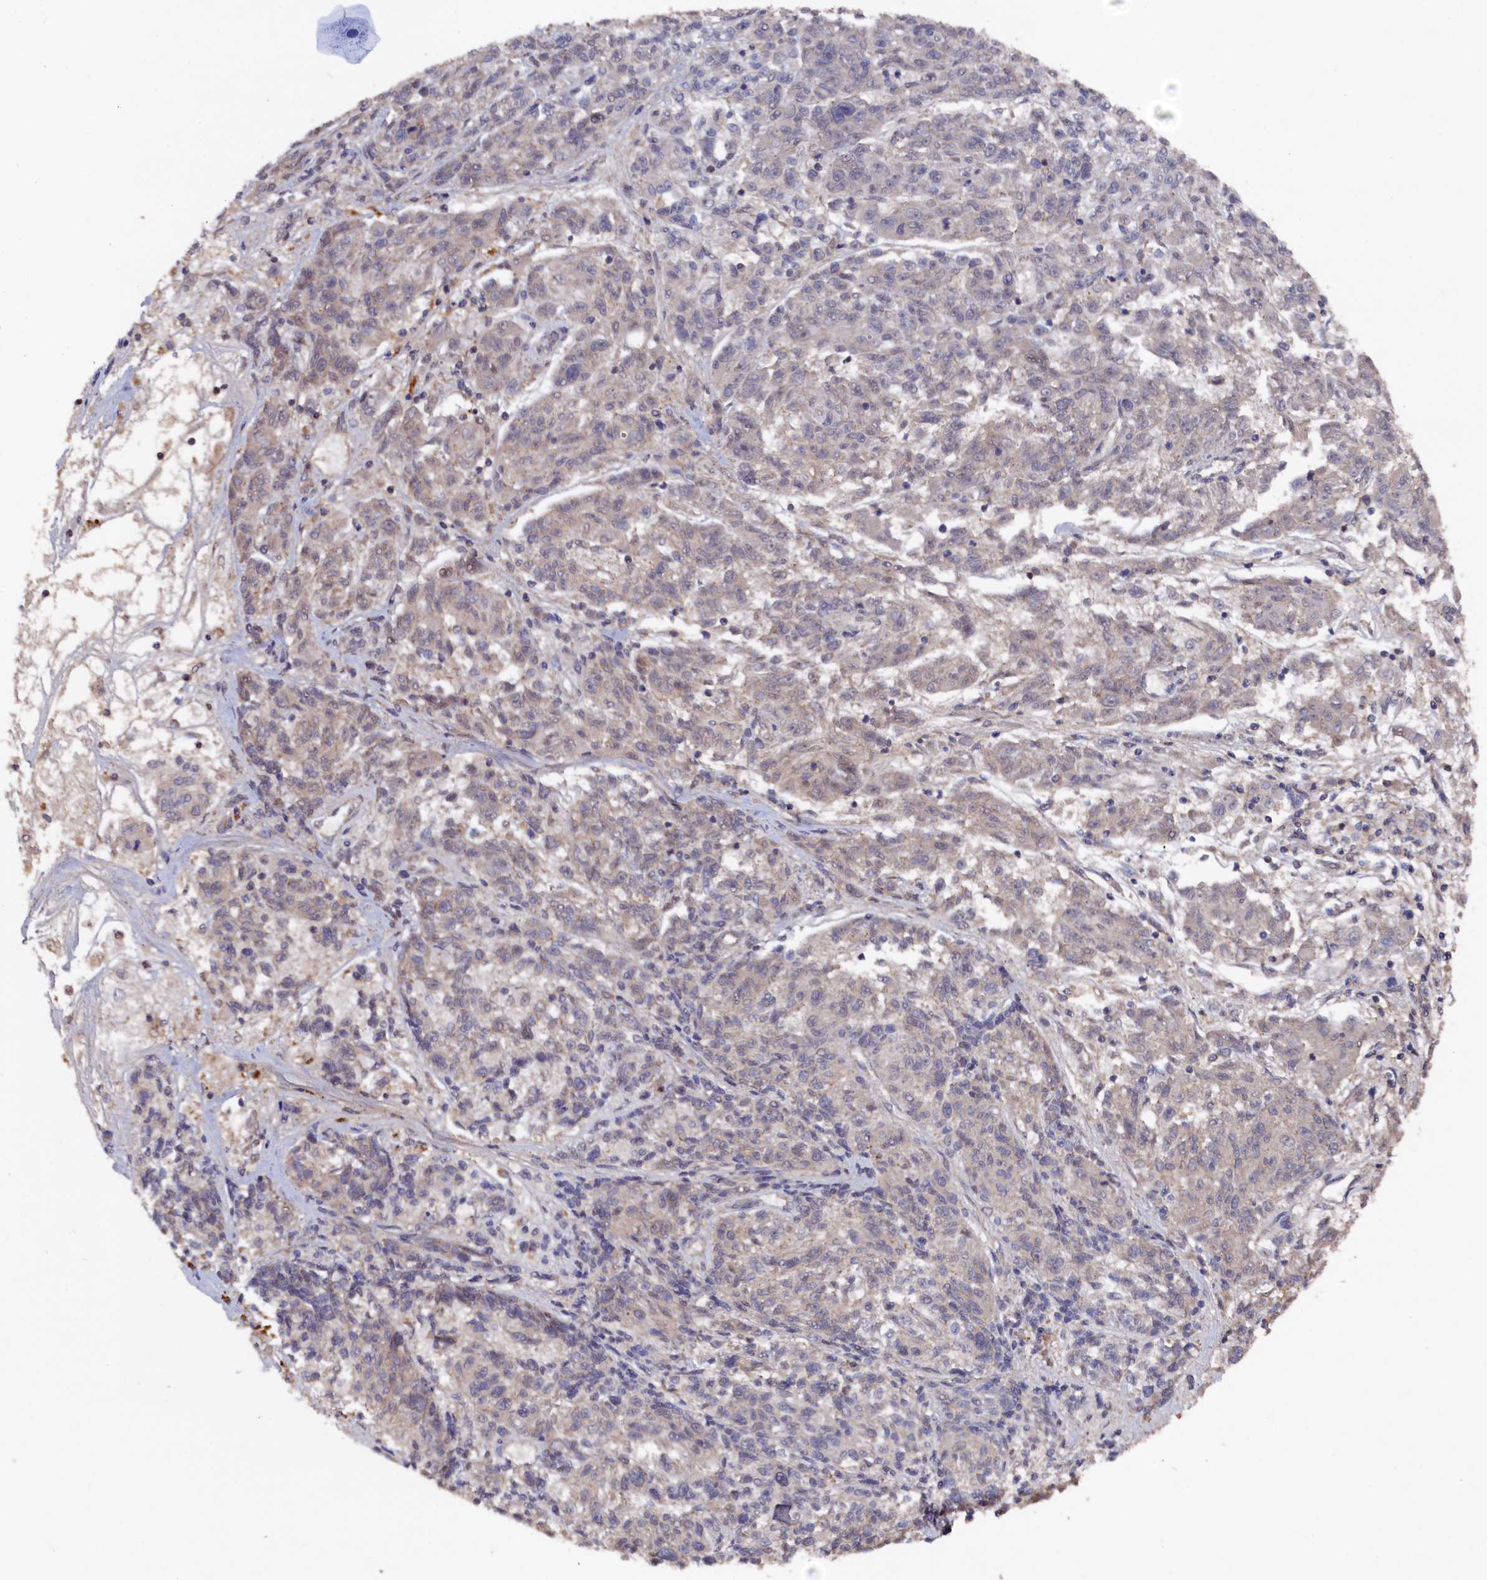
{"staining": {"intensity": "negative", "quantity": "none", "location": "none"}, "tissue": "melanoma", "cell_type": "Tumor cells", "image_type": "cancer", "snomed": [{"axis": "morphology", "description": "Malignant melanoma, NOS"}, {"axis": "topography", "description": "Skin"}], "caption": "IHC histopathology image of neoplastic tissue: human melanoma stained with DAB (3,3'-diaminobenzidine) exhibits no significant protein staining in tumor cells.", "gene": "TMC5", "patient": {"sex": "male", "age": 53}}